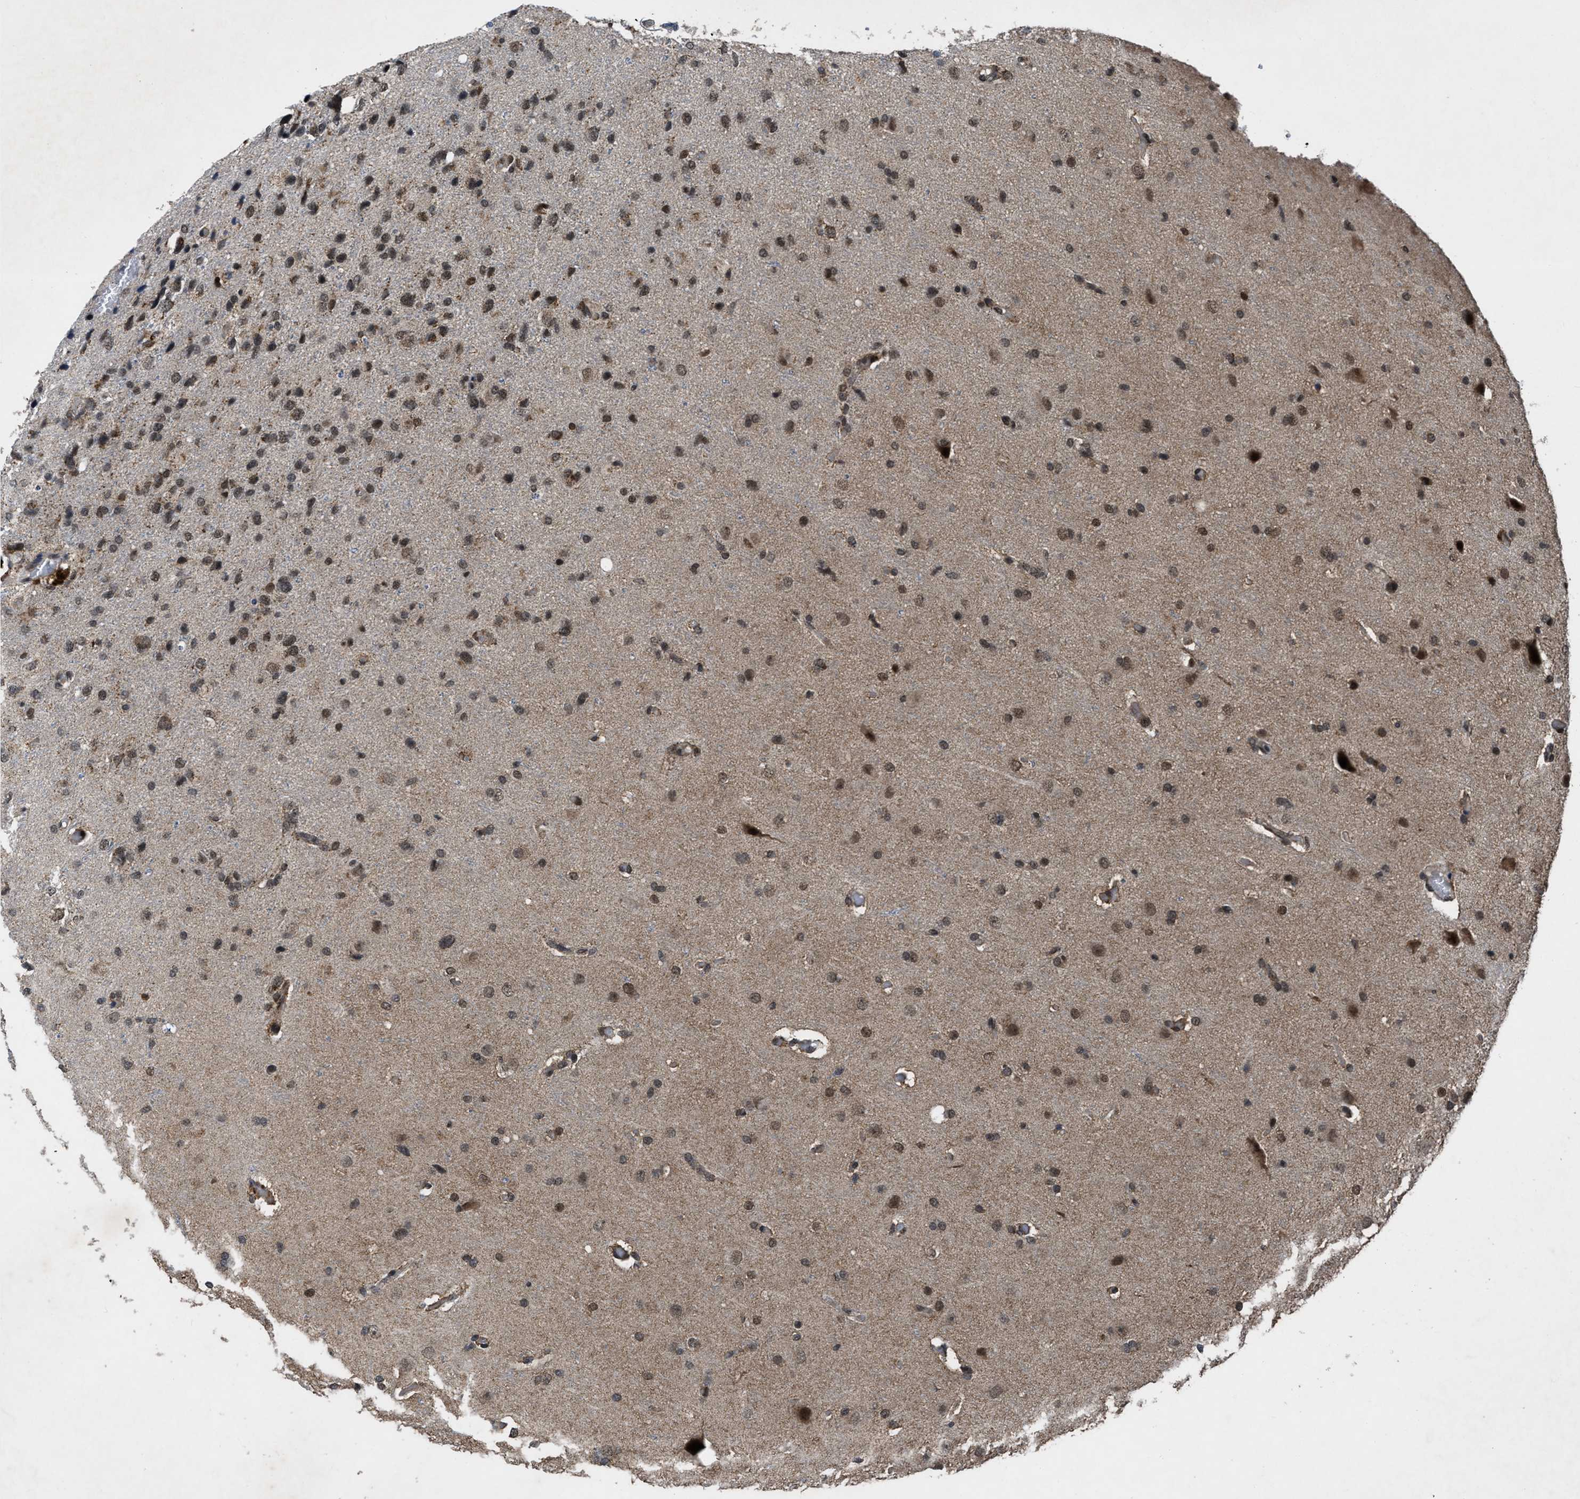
{"staining": {"intensity": "moderate", "quantity": ">75%", "location": "nuclear"}, "tissue": "glioma", "cell_type": "Tumor cells", "image_type": "cancer", "snomed": [{"axis": "morphology", "description": "Glioma, malignant, High grade"}, {"axis": "topography", "description": "Brain"}], "caption": "The histopathology image exhibits immunohistochemical staining of glioma. There is moderate nuclear staining is identified in about >75% of tumor cells. (DAB (3,3'-diaminobenzidine) IHC, brown staining for protein, blue staining for nuclei).", "gene": "ZNHIT1", "patient": {"sex": "female", "age": 58}}